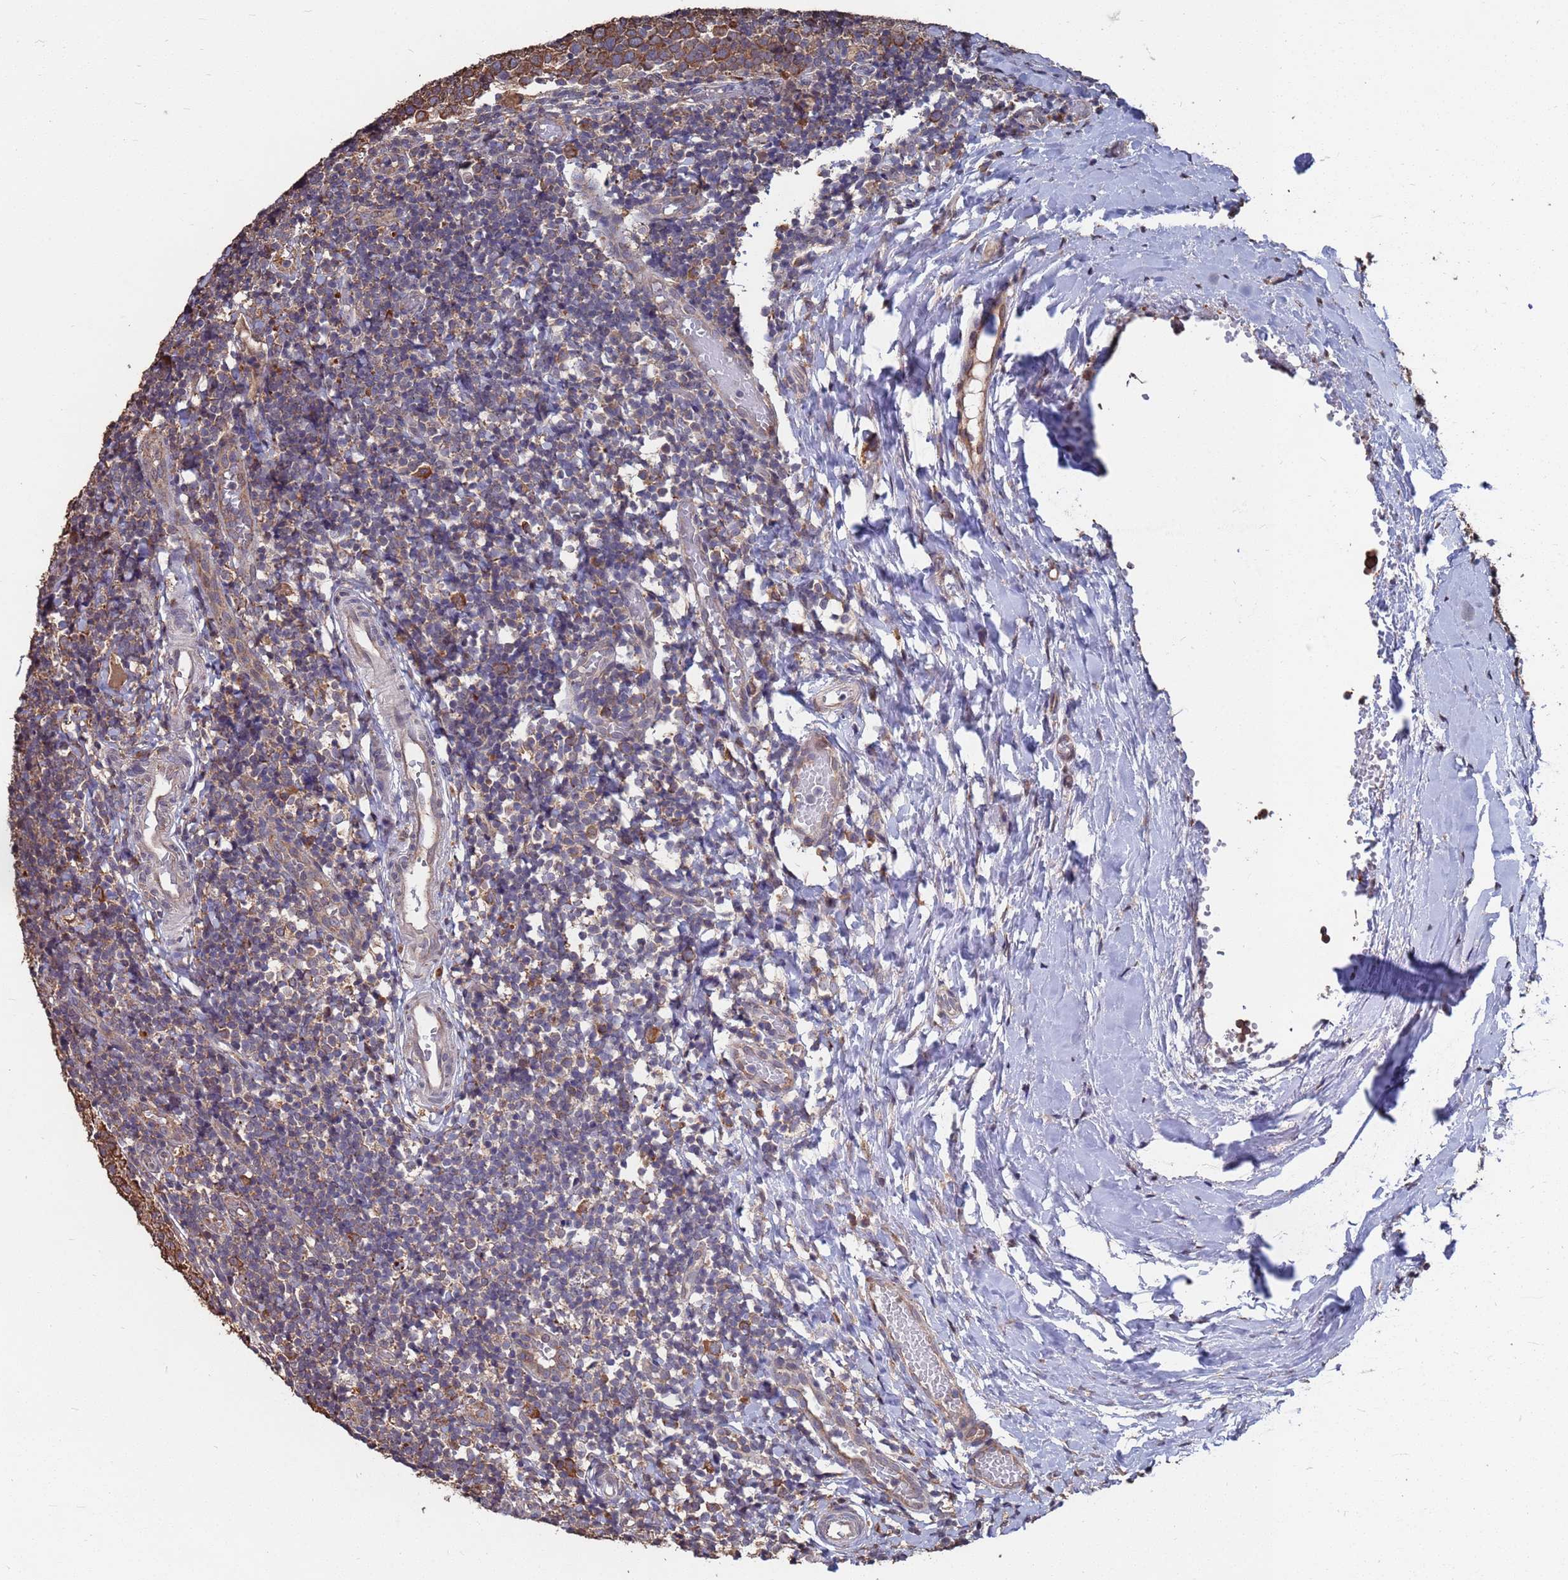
{"staining": {"intensity": "moderate", "quantity": "25%-75%", "location": "cytoplasmic/membranous"}, "tissue": "tonsil", "cell_type": "Germinal center cells", "image_type": "normal", "snomed": [{"axis": "morphology", "description": "Normal tissue, NOS"}, {"axis": "topography", "description": "Tonsil"}], "caption": "The micrograph demonstrates immunohistochemical staining of normal tonsil. There is moderate cytoplasmic/membranous expression is seen in approximately 25%-75% of germinal center cells. Immunohistochemistry stains the protein in brown and the nuclei are stained blue.", "gene": "CFAP119", "patient": {"sex": "female", "age": 19}}